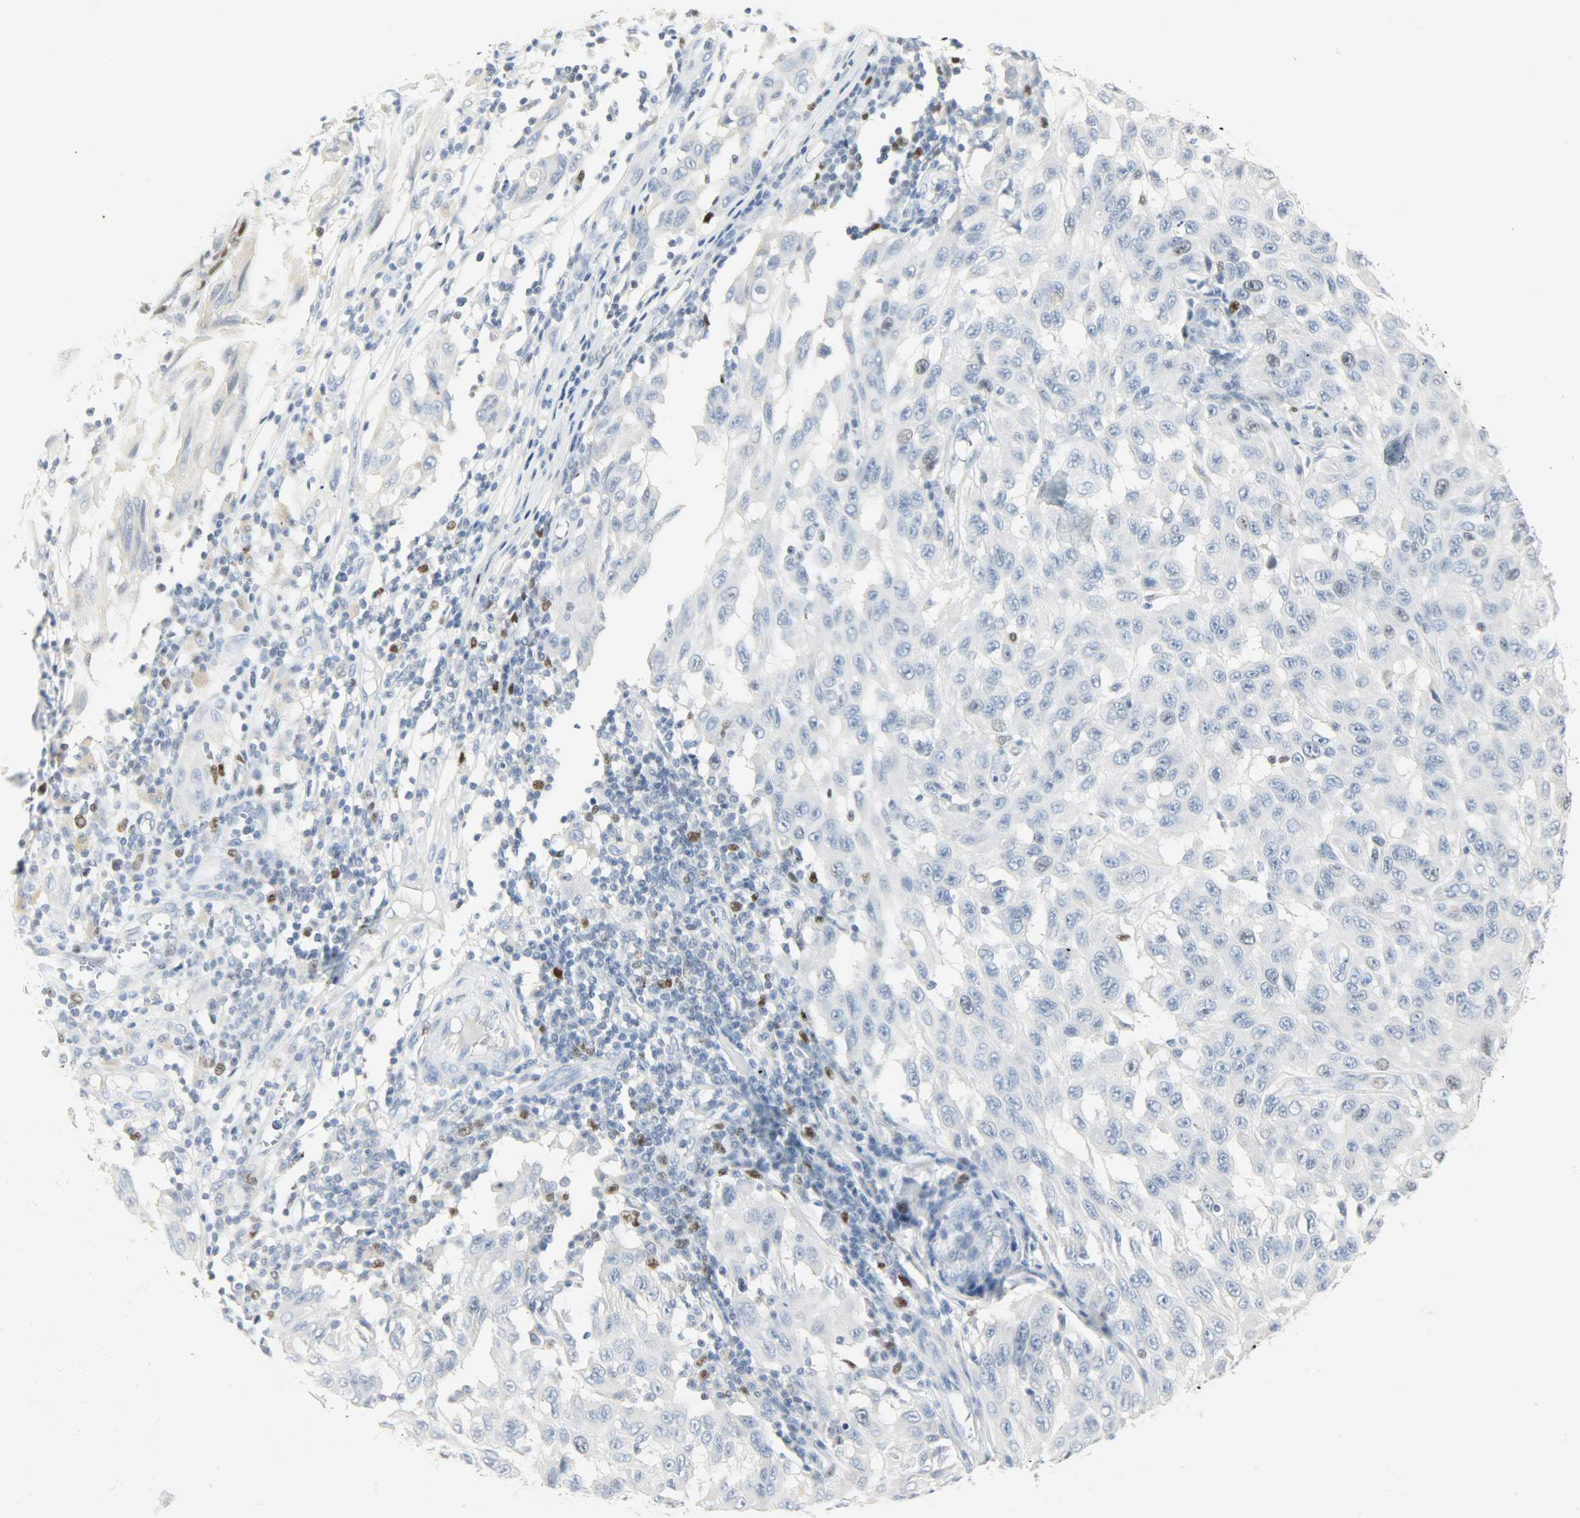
{"staining": {"intensity": "negative", "quantity": "none", "location": "none"}, "tissue": "melanoma", "cell_type": "Tumor cells", "image_type": "cancer", "snomed": [{"axis": "morphology", "description": "Malignant melanoma, NOS"}, {"axis": "topography", "description": "Skin"}], "caption": "The micrograph reveals no staining of tumor cells in melanoma.", "gene": "HELLS", "patient": {"sex": "male", "age": 30}}